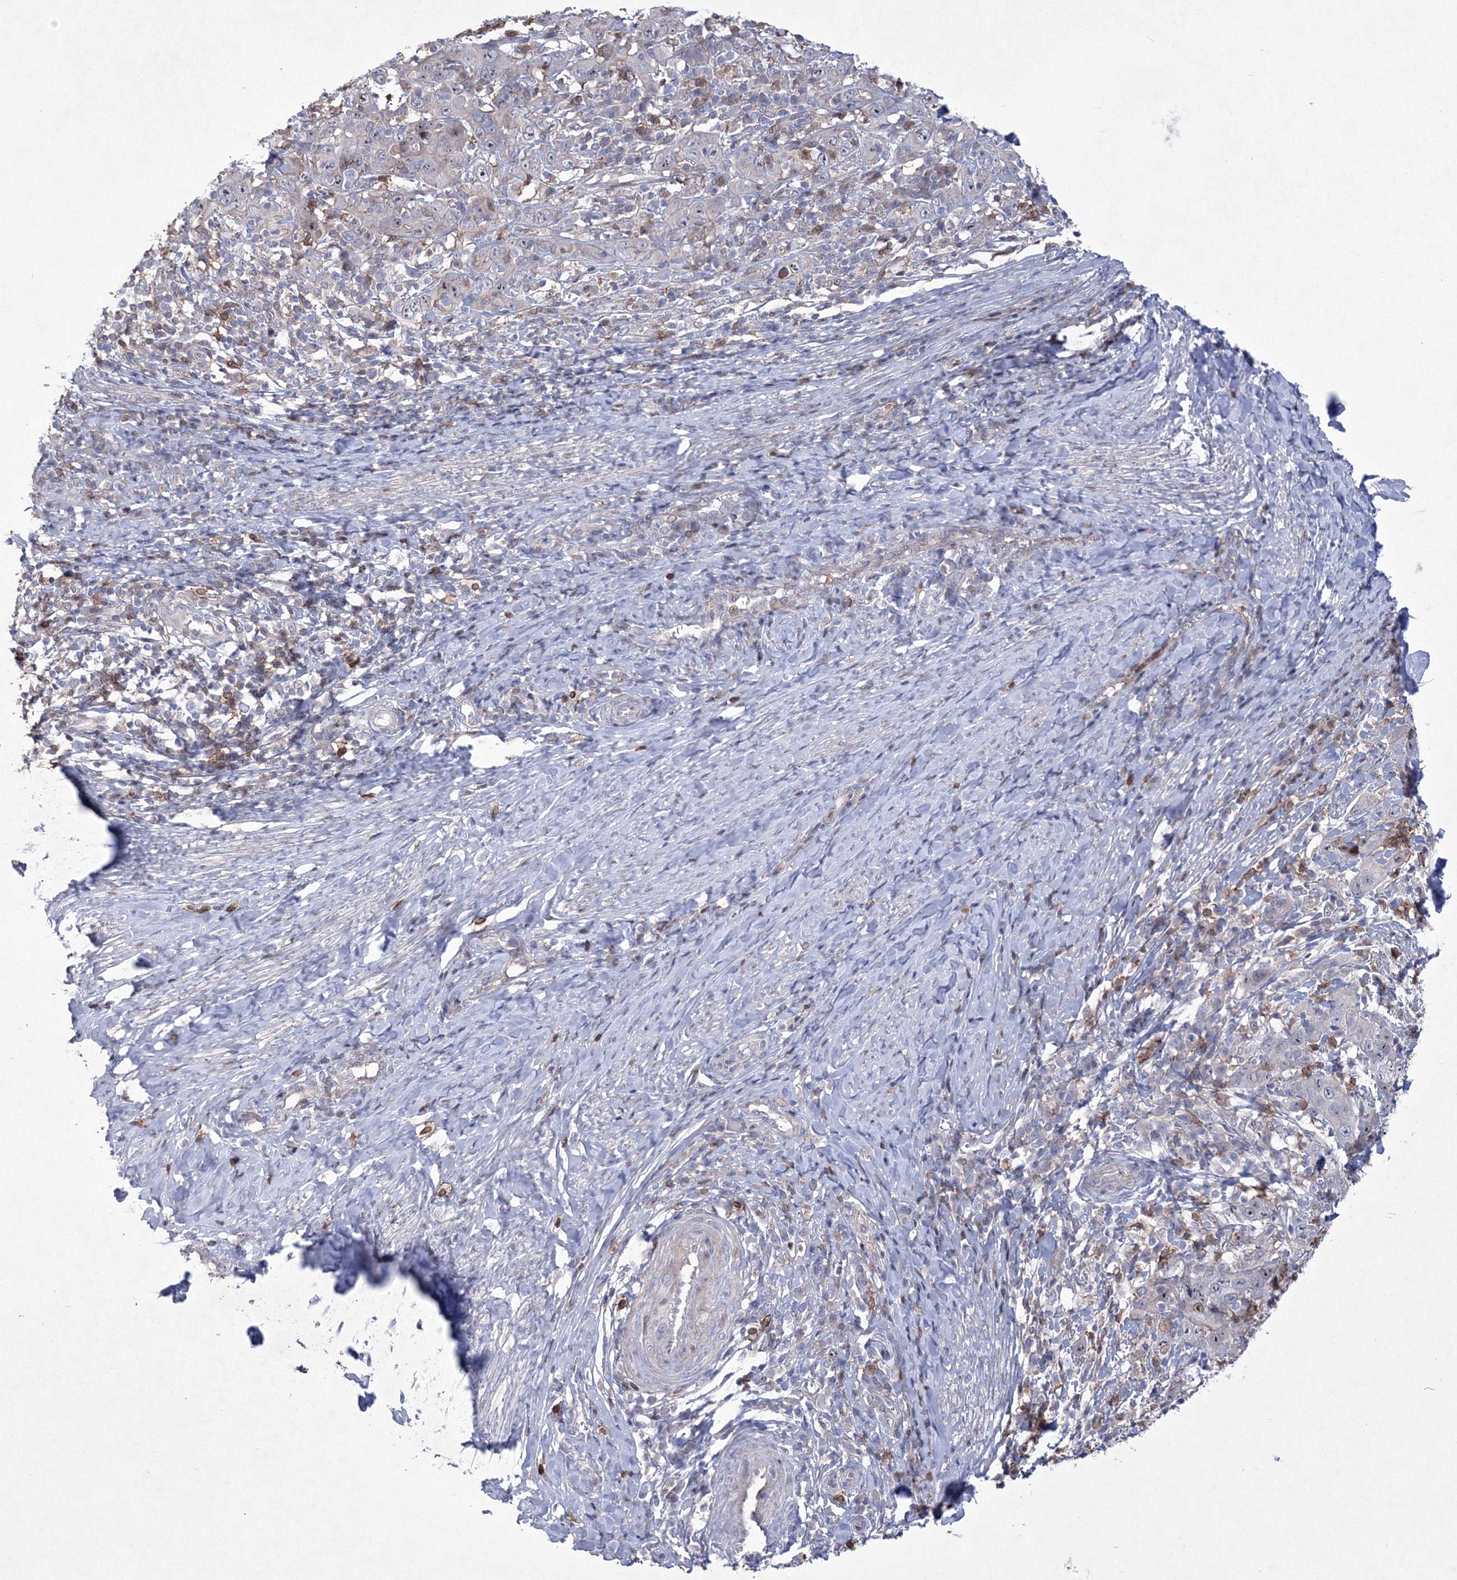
{"staining": {"intensity": "negative", "quantity": "none", "location": "none"}, "tissue": "cervical cancer", "cell_type": "Tumor cells", "image_type": "cancer", "snomed": [{"axis": "morphology", "description": "Squamous cell carcinoma, NOS"}, {"axis": "topography", "description": "Cervix"}], "caption": "There is no significant staining in tumor cells of squamous cell carcinoma (cervical). (Brightfield microscopy of DAB IHC at high magnification).", "gene": "RNPEPL1", "patient": {"sex": "female", "age": 46}}